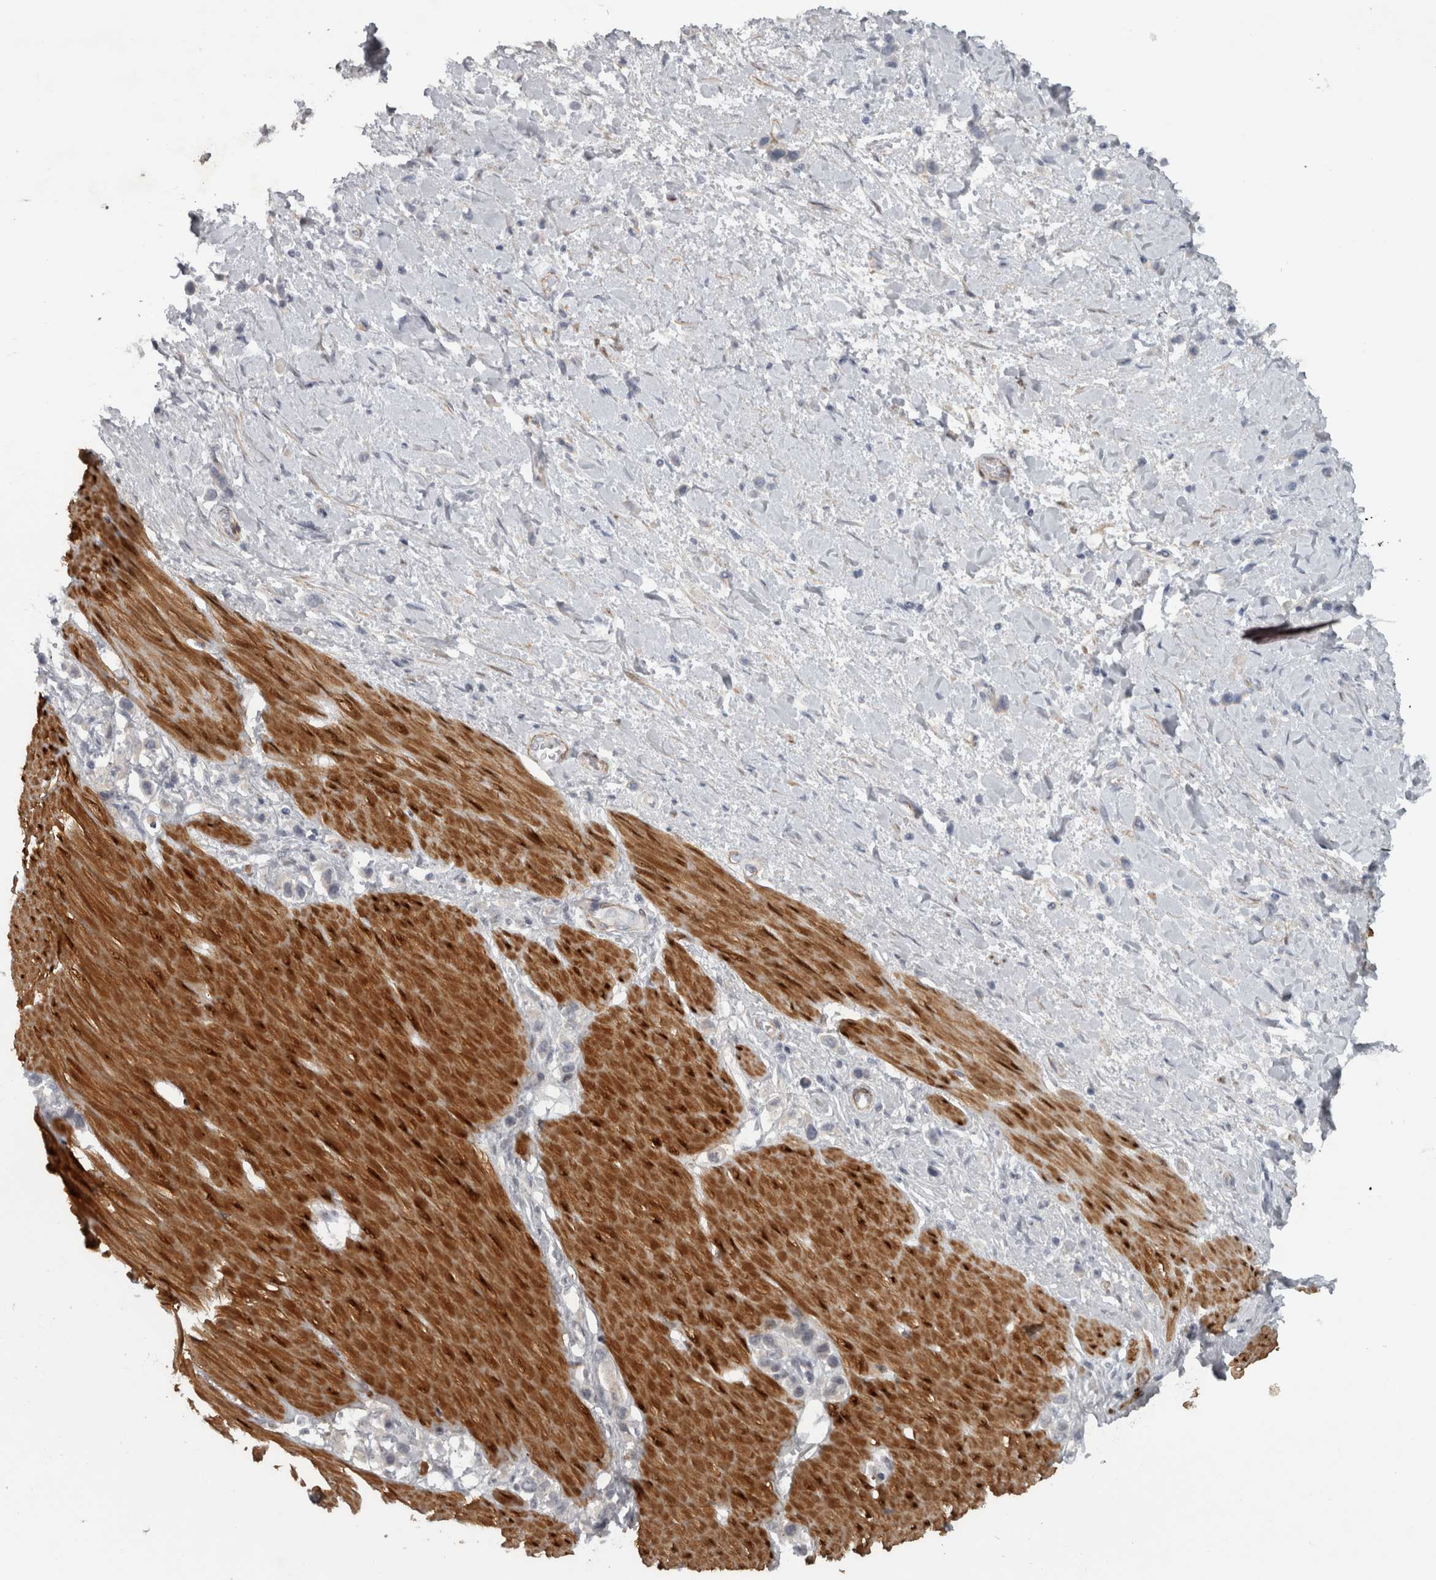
{"staining": {"intensity": "negative", "quantity": "none", "location": "none"}, "tissue": "stomach cancer", "cell_type": "Tumor cells", "image_type": "cancer", "snomed": [{"axis": "morphology", "description": "Adenocarcinoma, NOS"}, {"axis": "topography", "description": "Stomach"}], "caption": "A micrograph of stomach cancer stained for a protein exhibits no brown staining in tumor cells.", "gene": "PPP1R12B", "patient": {"sex": "female", "age": 65}}